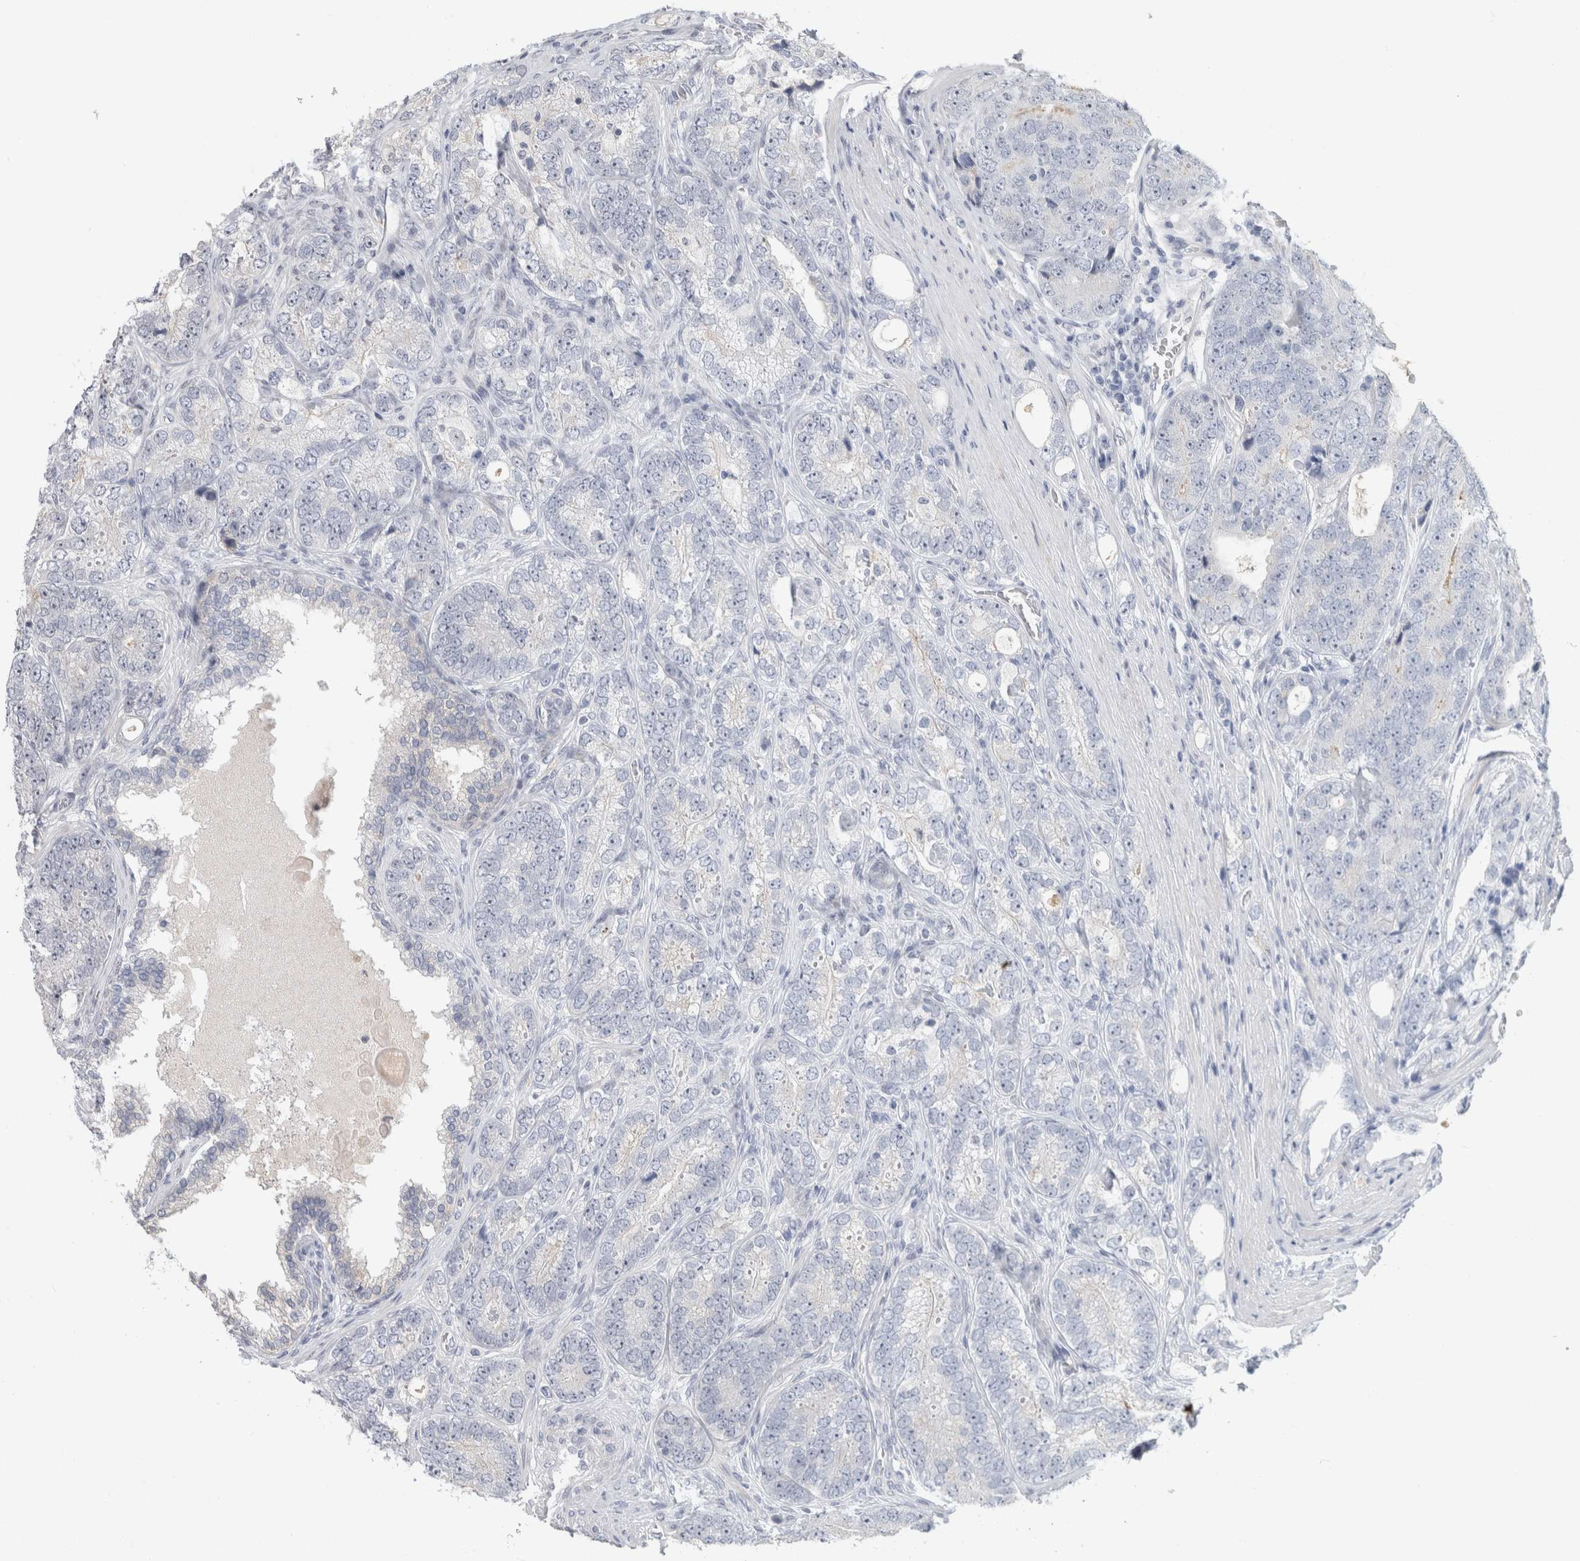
{"staining": {"intensity": "negative", "quantity": "none", "location": "none"}, "tissue": "prostate cancer", "cell_type": "Tumor cells", "image_type": "cancer", "snomed": [{"axis": "morphology", "description": "Adenocarcinoma, High grade"}, {"axis": "topography", "description": "Prostate"}], "caption": "Immunohistochemical staining of human adenocarcinoma (high-grade) (prostate) displays no significant positivity in tumor cells.", "gene": "INSRR", "patient": {"sex": "male", "age": 56}}